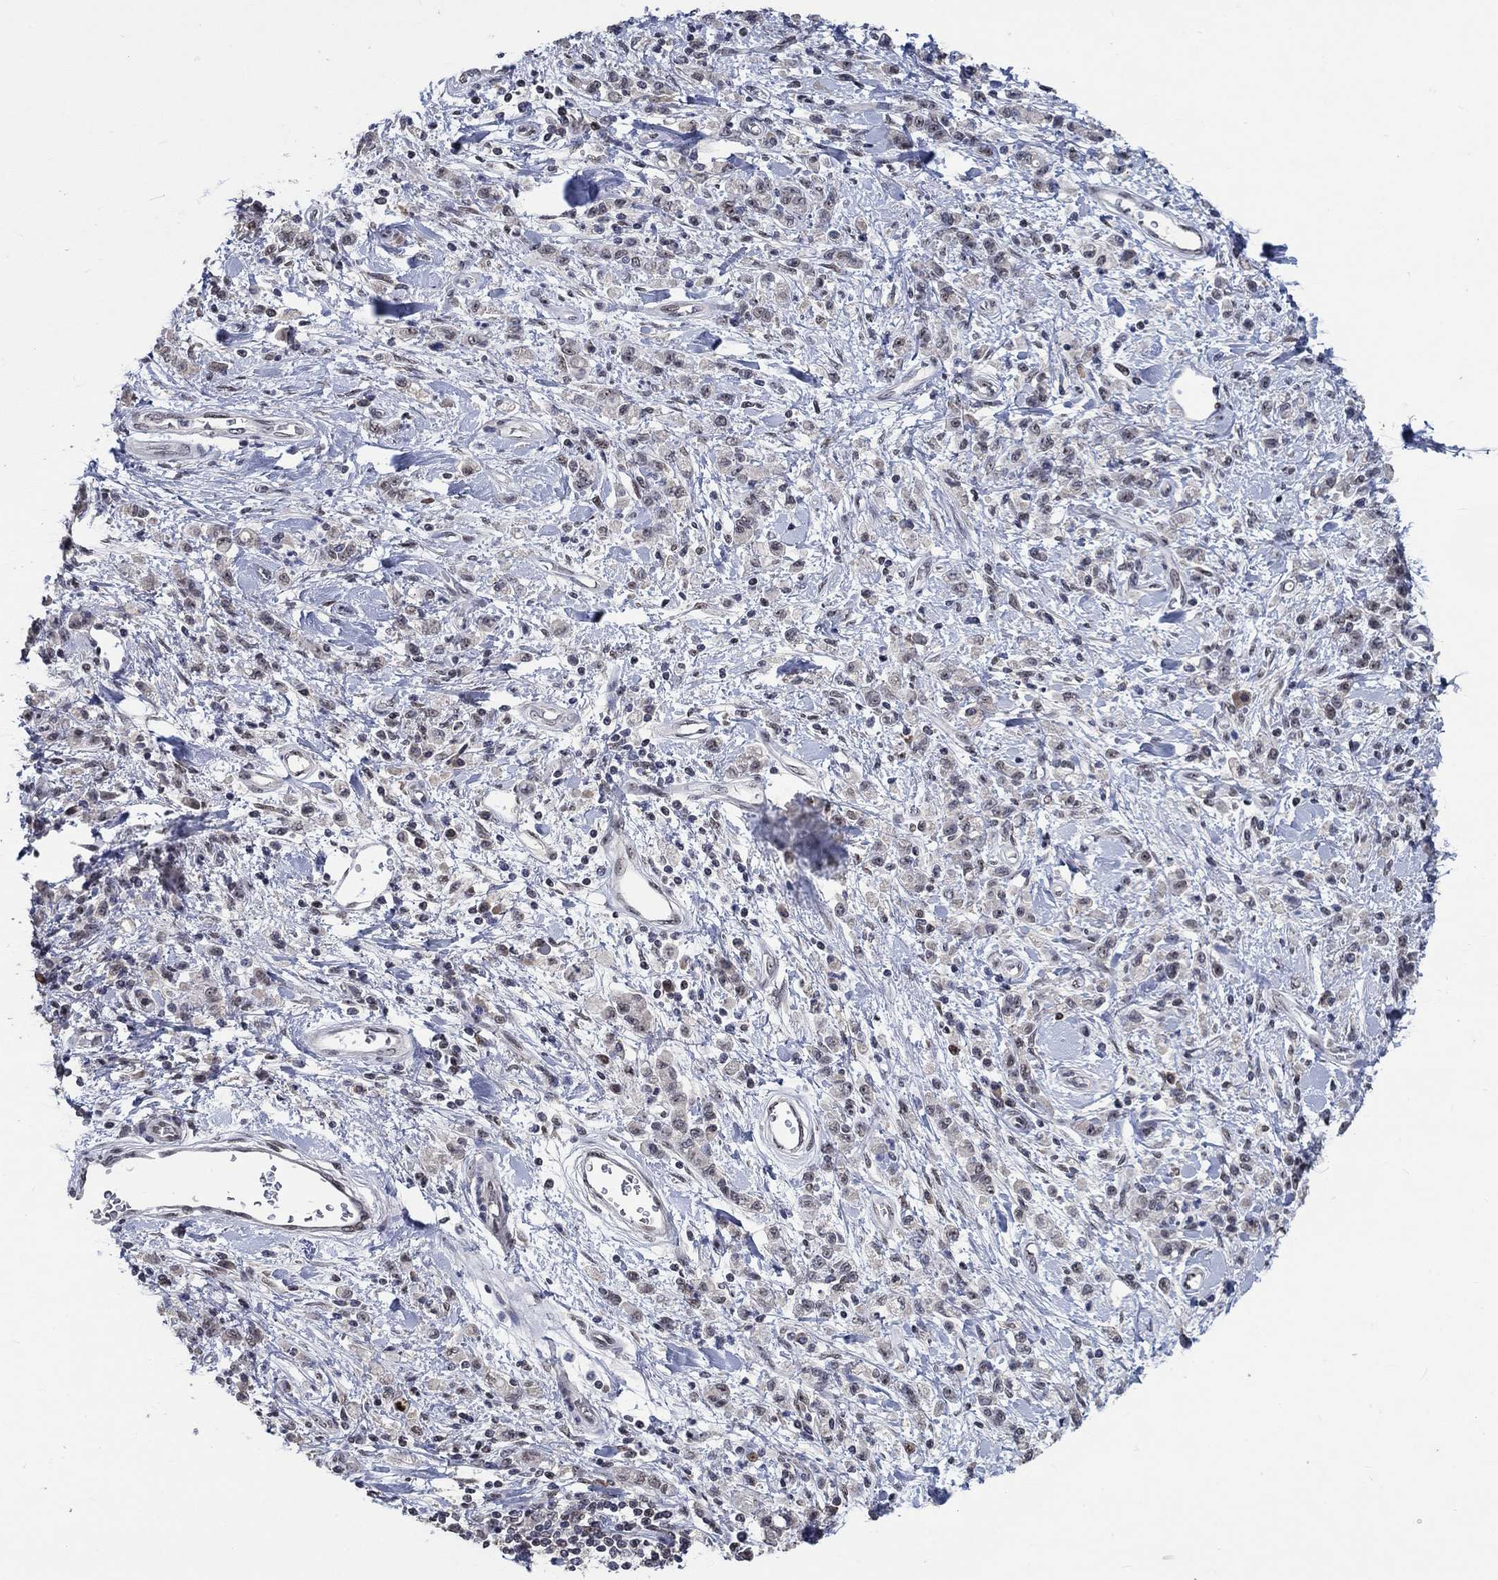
{"staining": {"intensity": "negative", "quantity": "none", "location": "none"}, "tissue": "stomach cancer", "cell_type": "Tumor cells", "image_type": "cancer", "snomed": [{"axis": "morphology", "description": "Adenocarcinoma, NOS"}, {"axis": "topography", "description": "Stomach"}], "caption": "IHC micrograph of neoplastic tissue: human stomach adenocarcinoma stained with DAB (3,3'-diaminobenzidine) exhibits no significant protein positivity in tumor cells. The staining was performed using DAB to visualize the protein expression in brown, while the nuclei were stained in blue with hematoxylin (Magnification: 20x).", "gene": "HTN1", "patient": {"sex": "male", "age": 77}}